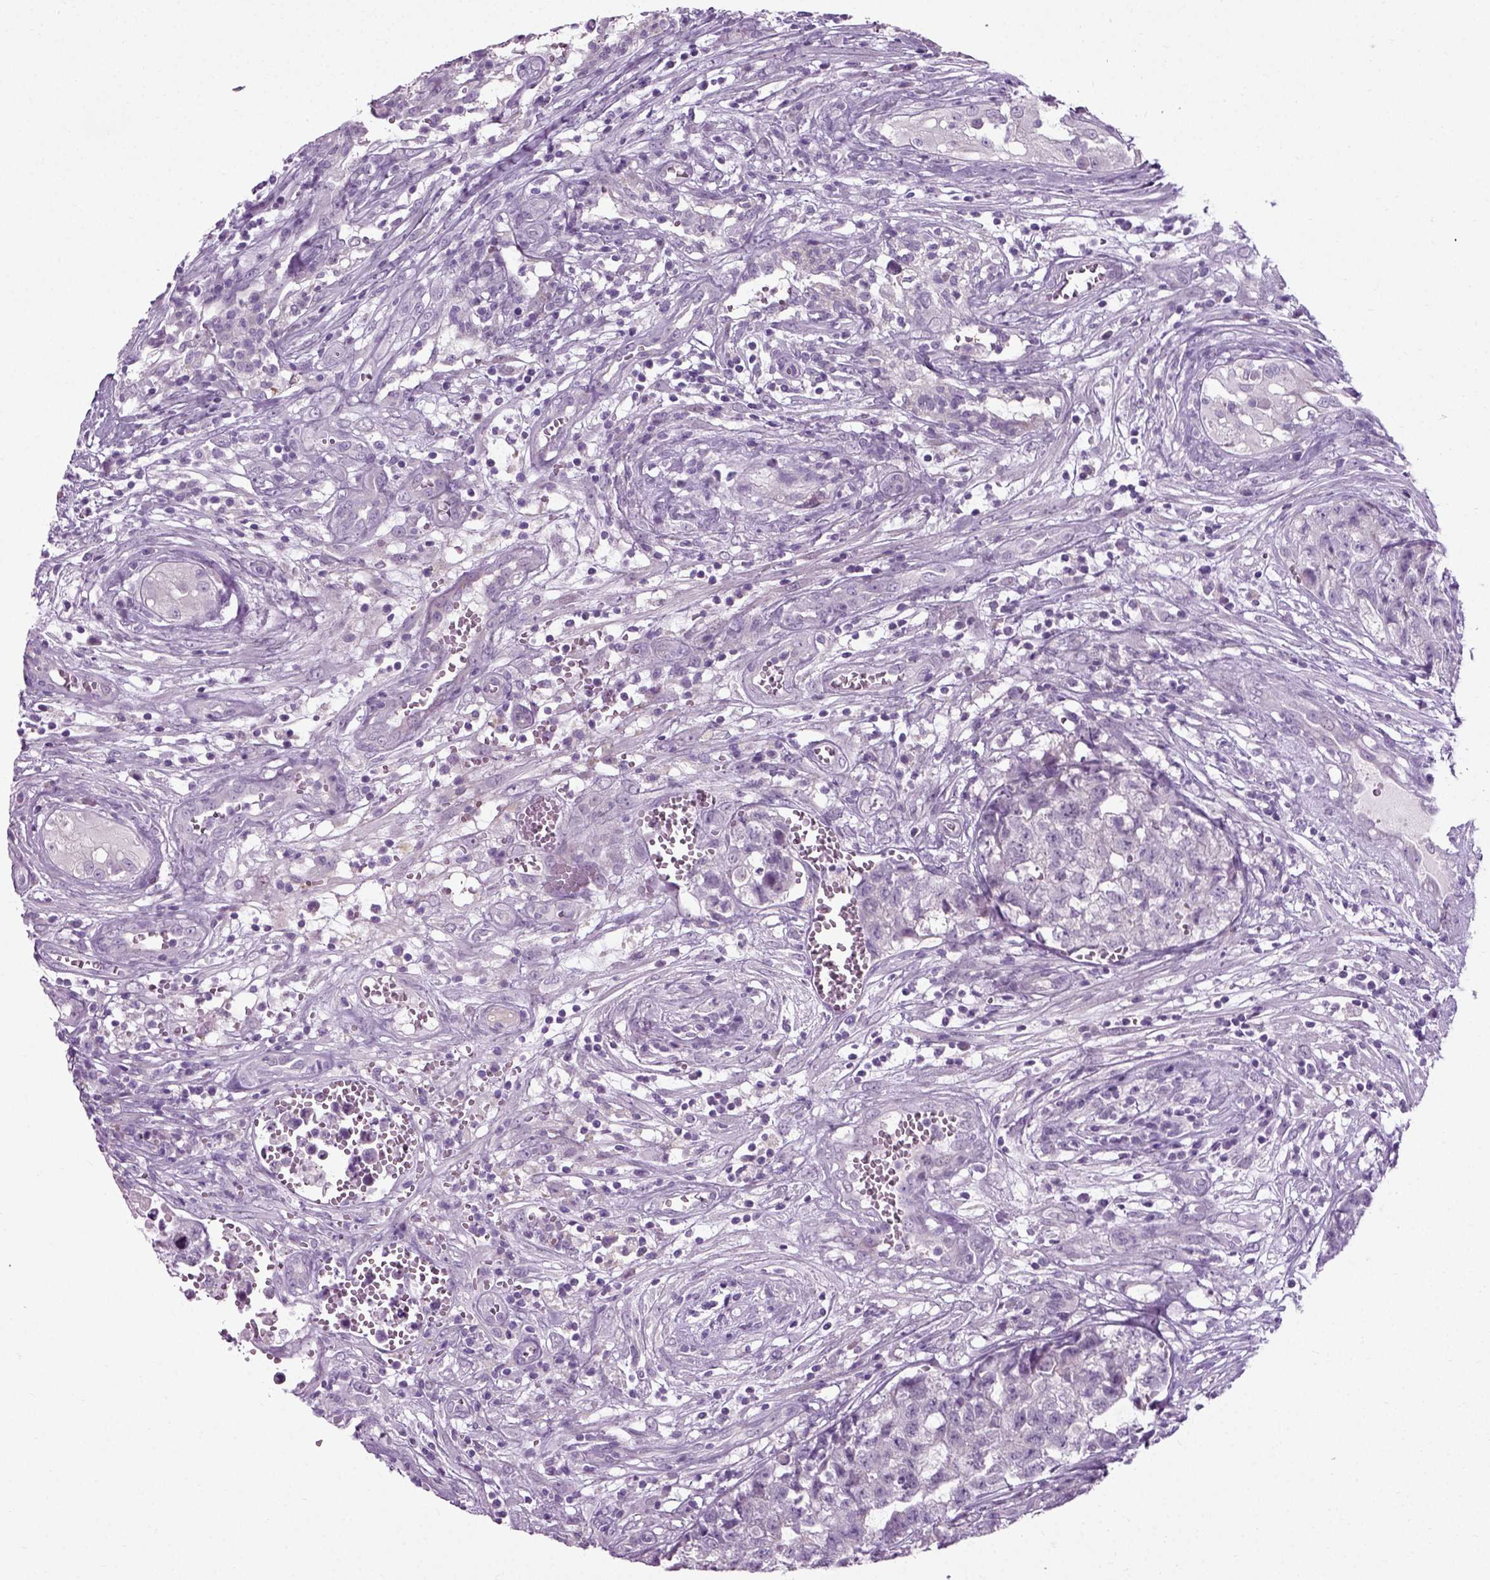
{"staining": {"intensity": "negative", "quantity": "none", "location": "none"}, "tissue": "testis cancer", "cell_type": "Tumor cells", "image_type": "cancer", "snomed": [{"axis": "morphology", "description": "Seminoma, NOS"}, {"axis": "morphology", "description": "Carcinoma, Embryonal, NOS"}, {"axis": "topography", "description": "Testis"}], "caption": "Immunohistochemistry (IHC) photomicrograph of human testis cancer stained for a protein (brown), which shows no positivity in tumor cells.", "gene": "SCG5", "patient": {"sex": "male", "age": 22}}